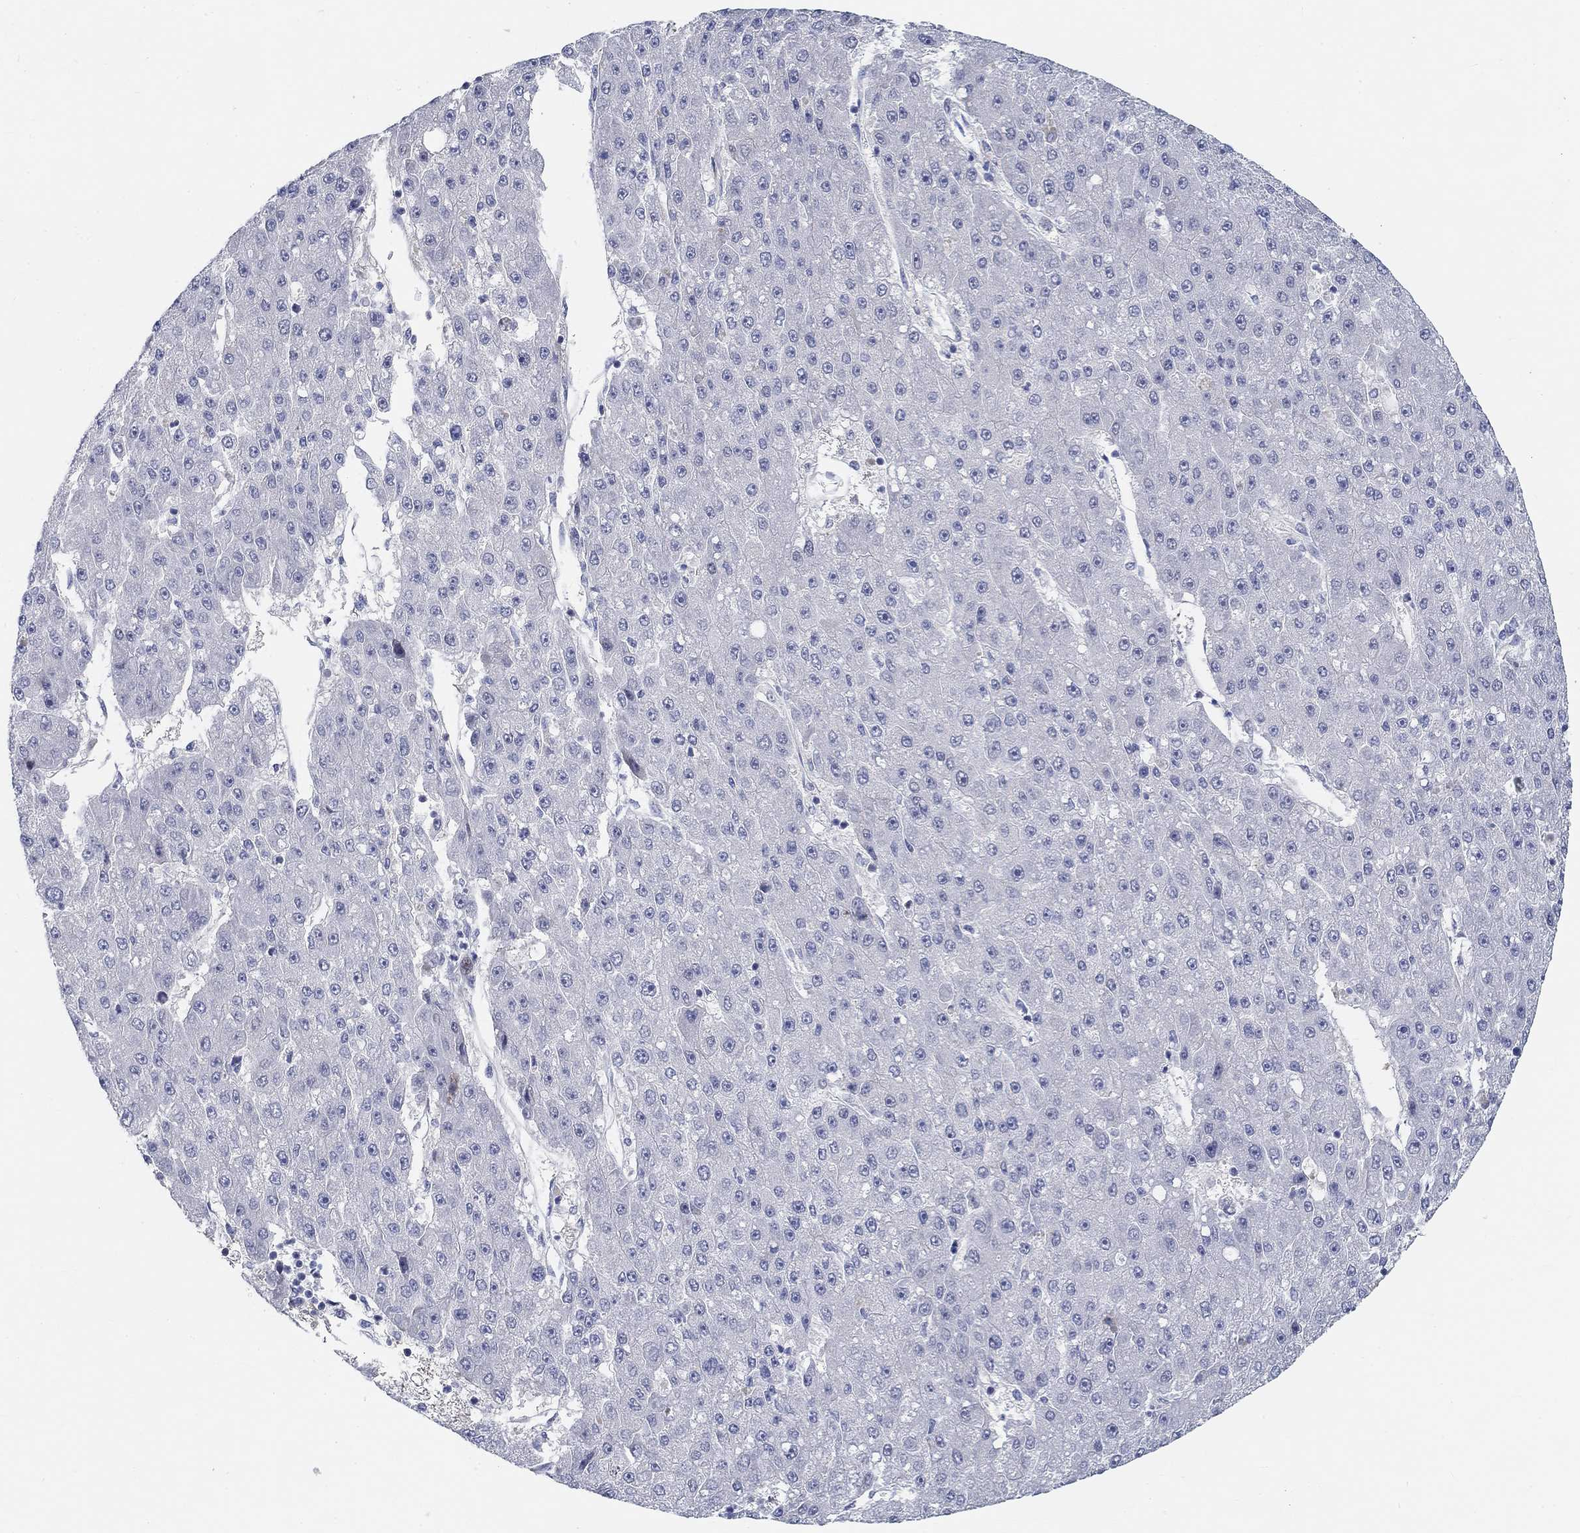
{"staining": {"intensity": "negative", "quantity": "none", "location": "none"}, "tissue": "liver cancer", "cell_type": "Tumor cells", "image_type": "cancer", "snomed": [{"axis": "morphology", "description": "Carcinoma, Hepatocellular, NOS"}, {"axis": "topography", "description": "Liver"}], "caption": "Immunohistochemical staining of human liver cancer (hepatocellular carcinoma) demonstrates no significant positivity in tumor cells.", "gene": "SNTG2", "patient": {"sex": "male", "age": 67}}